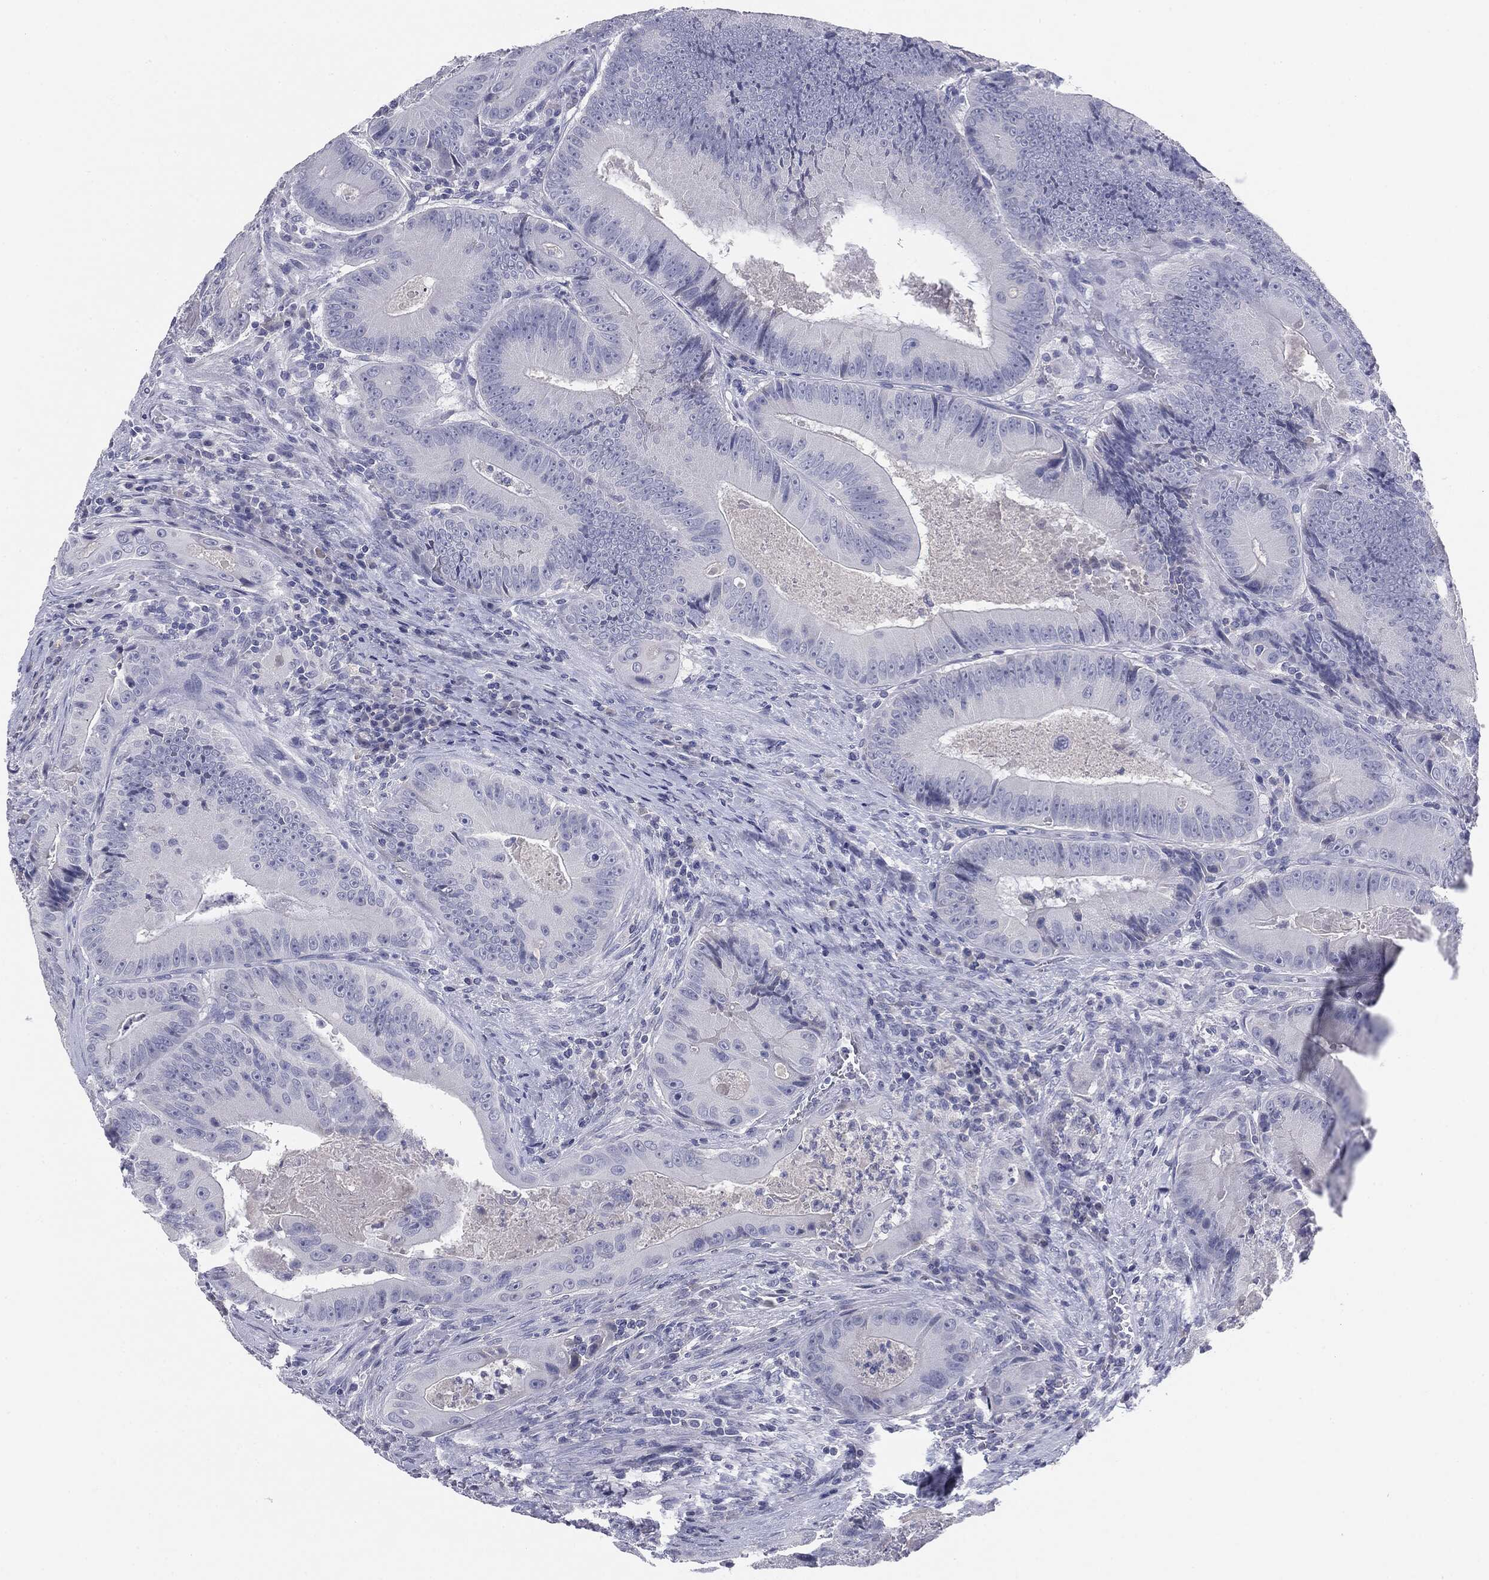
{"staining": {"intensity": "negative", "quantity": "none", "location": "none"}, "tissue": "colorectal cancer", "cell_type": "Tumor cells", "image_type": "cancer", "snomed": [{"axis": "morphology", "description": "Adenocarcinoma, NOS"}, {"axis": "topography", "description": "Colon"}], "caption": "Immunohistochemistry (IHC) image of colorectal cancer stained for a protein (brown), which demonstrates no expression in tumor cells. (Immunohistochemistry (IHC), brightfield microscopy, high magnification).", "gene": "SERPINB4", "patient": {"sex": "female", "age": 86}}